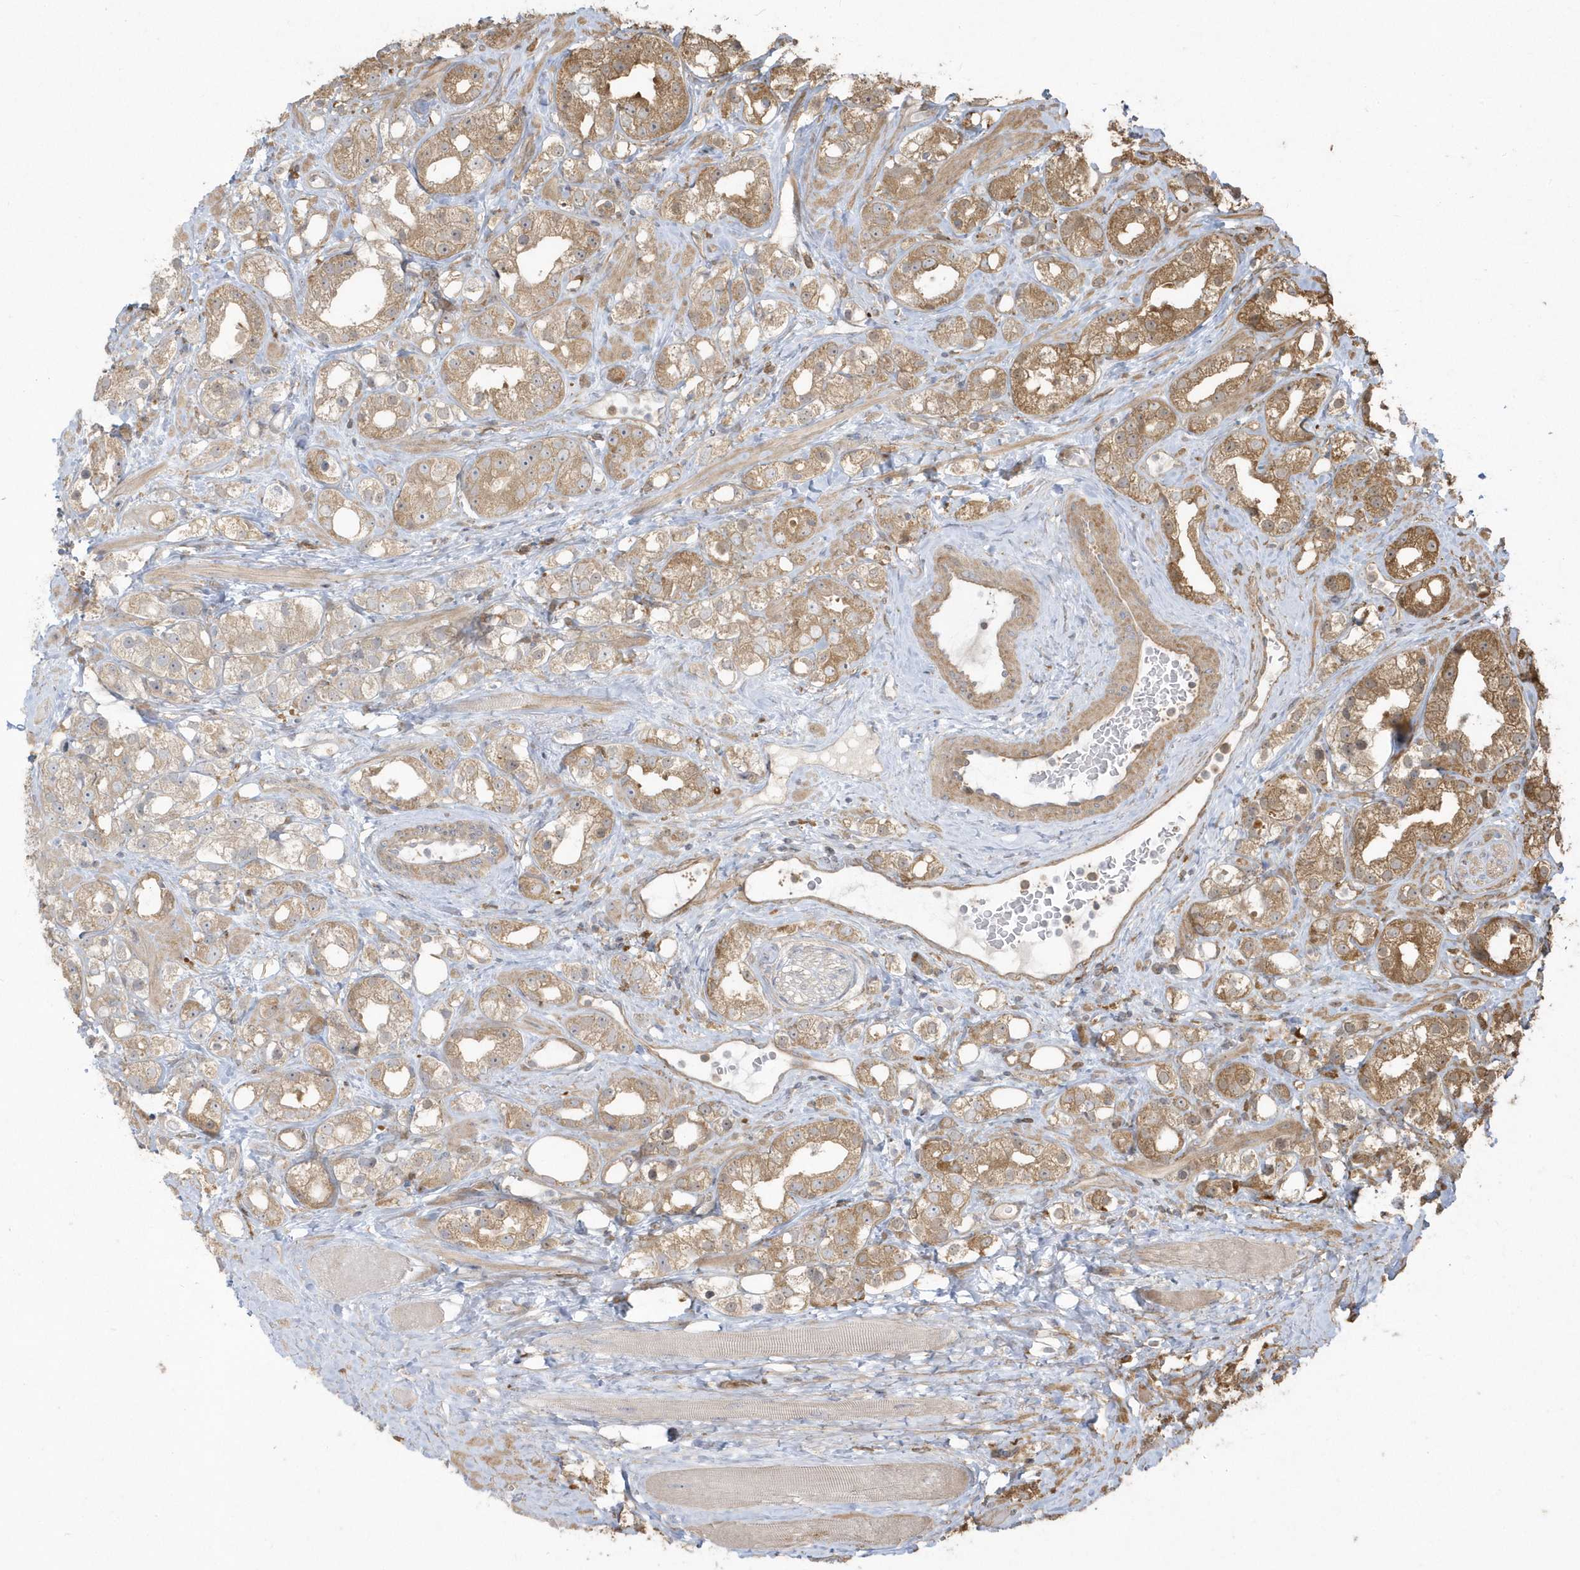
{"staining": {"intensity": "moderate", "quantity": ">75%", "location": "cytoplasmic/membranous"}, "tissue": "prostate cancer", "cell_type": "Tumor cells", "image_type": "cancer", "snomed": [{"axis": "morphology", "description": "Adenocarcinoma, NOS"}, {"axis": "topography", "description": "Prostate"}], "caption": "High-power microscopy captured an IHC micrograph of prostate adenocarcinoma, revealing moderate cytoplasmic/membranous expression in approximately >75% of tumor cells.", "gene": "HNMT", "patient": {"sex": "male", "age": 79}}